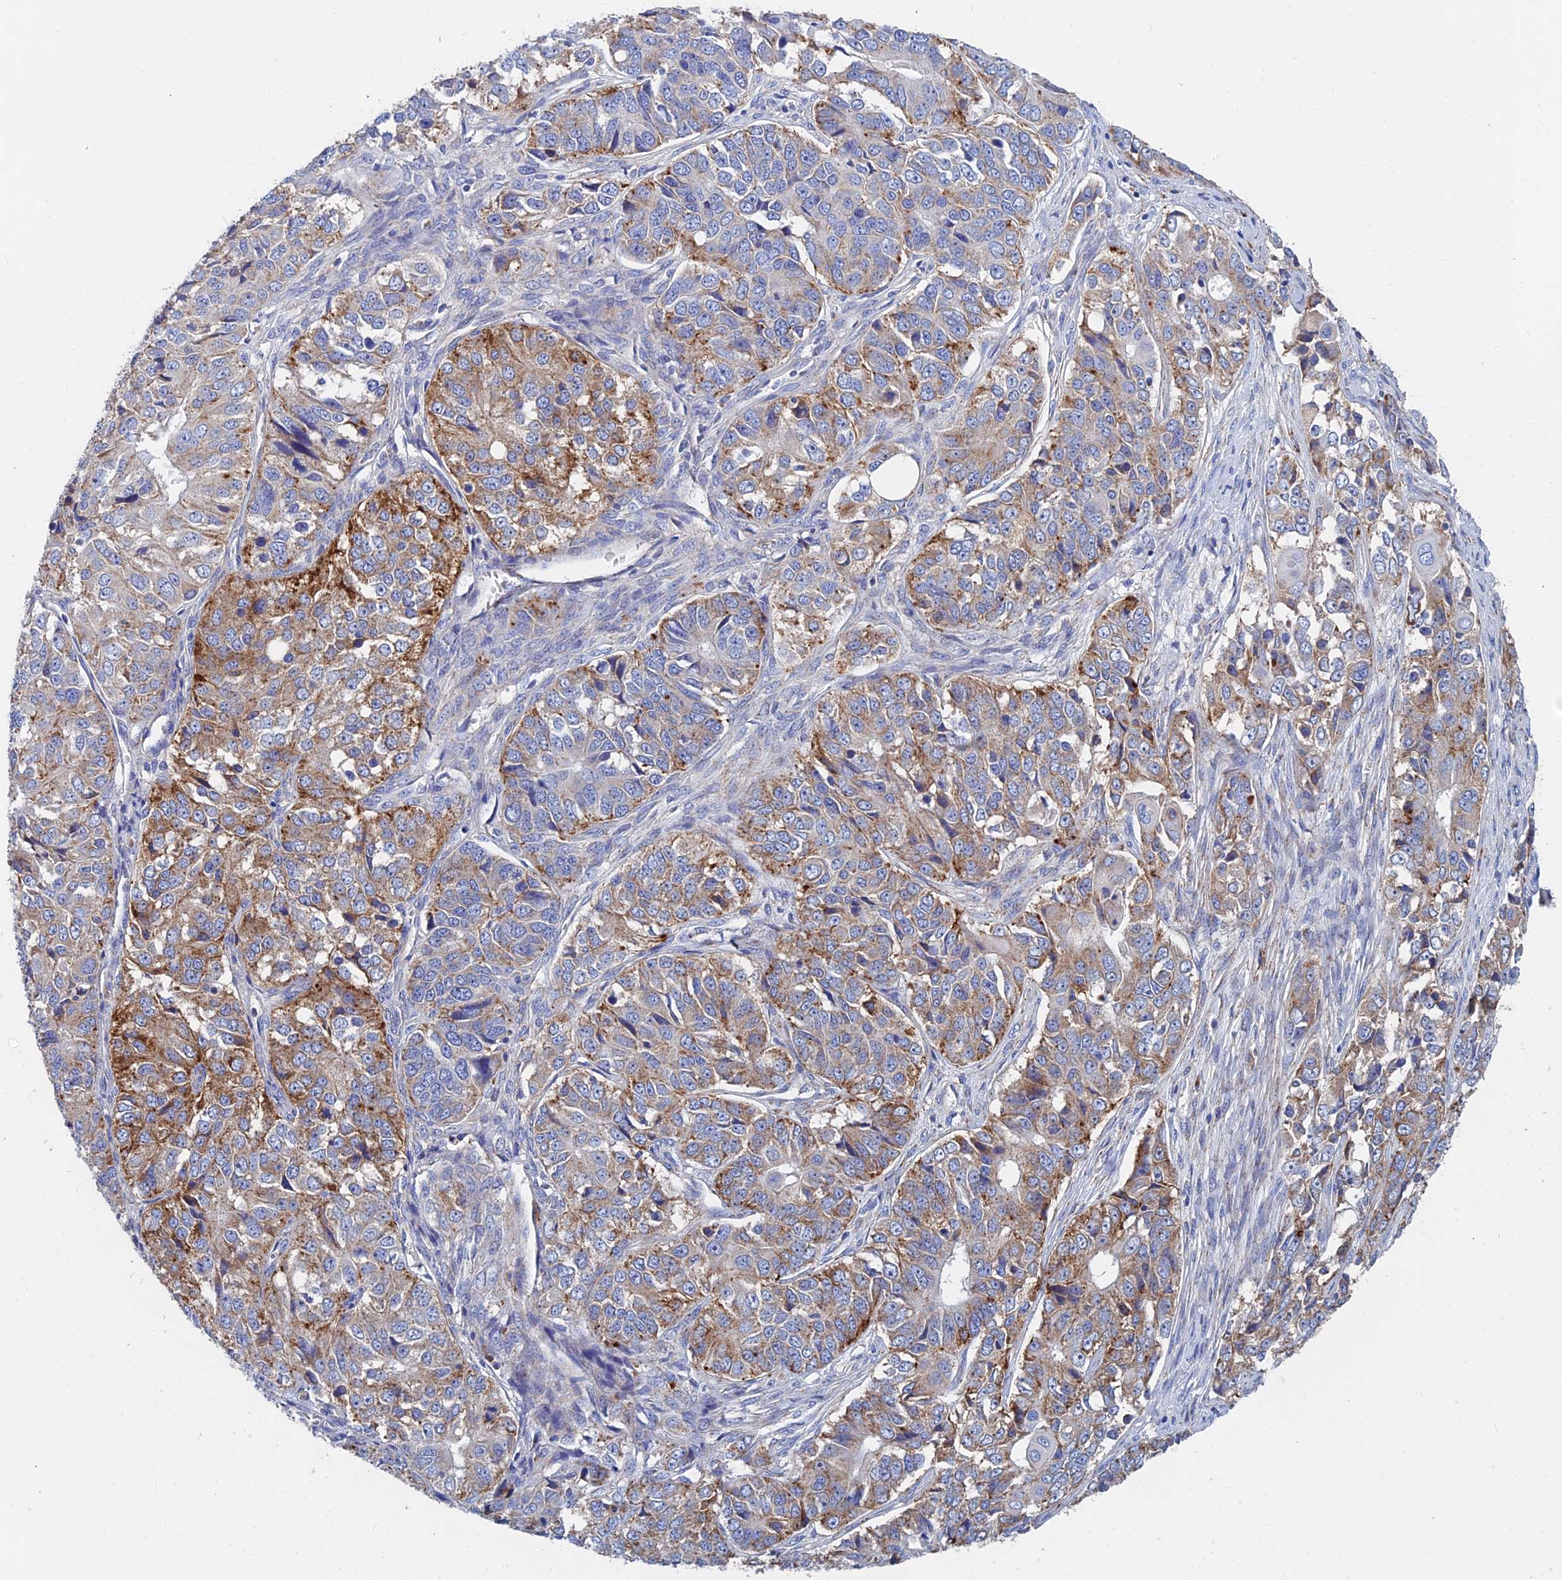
{"staining": {"intensity": "moderate", "quantity": ">75%", "location": "cytoplasmic/membranous"}, "tissue": "ovarian cancer", "cell_type": "Tumor cells", "image_type": "cancer", "snomed": [{"axis": "morphology", "description": "Carcinoma, endometroid"}, {"axis": "topography", "description": "Ovary"}], "caption": "Protein expression analysis of ovarian cancer (endometroid carcinoma) shows moderate cytoplasmic/membranous positivity in approximately >75% of tumor cells.", "gene": "SPNS1", "patient": {"sex": "female", "age": 51}}